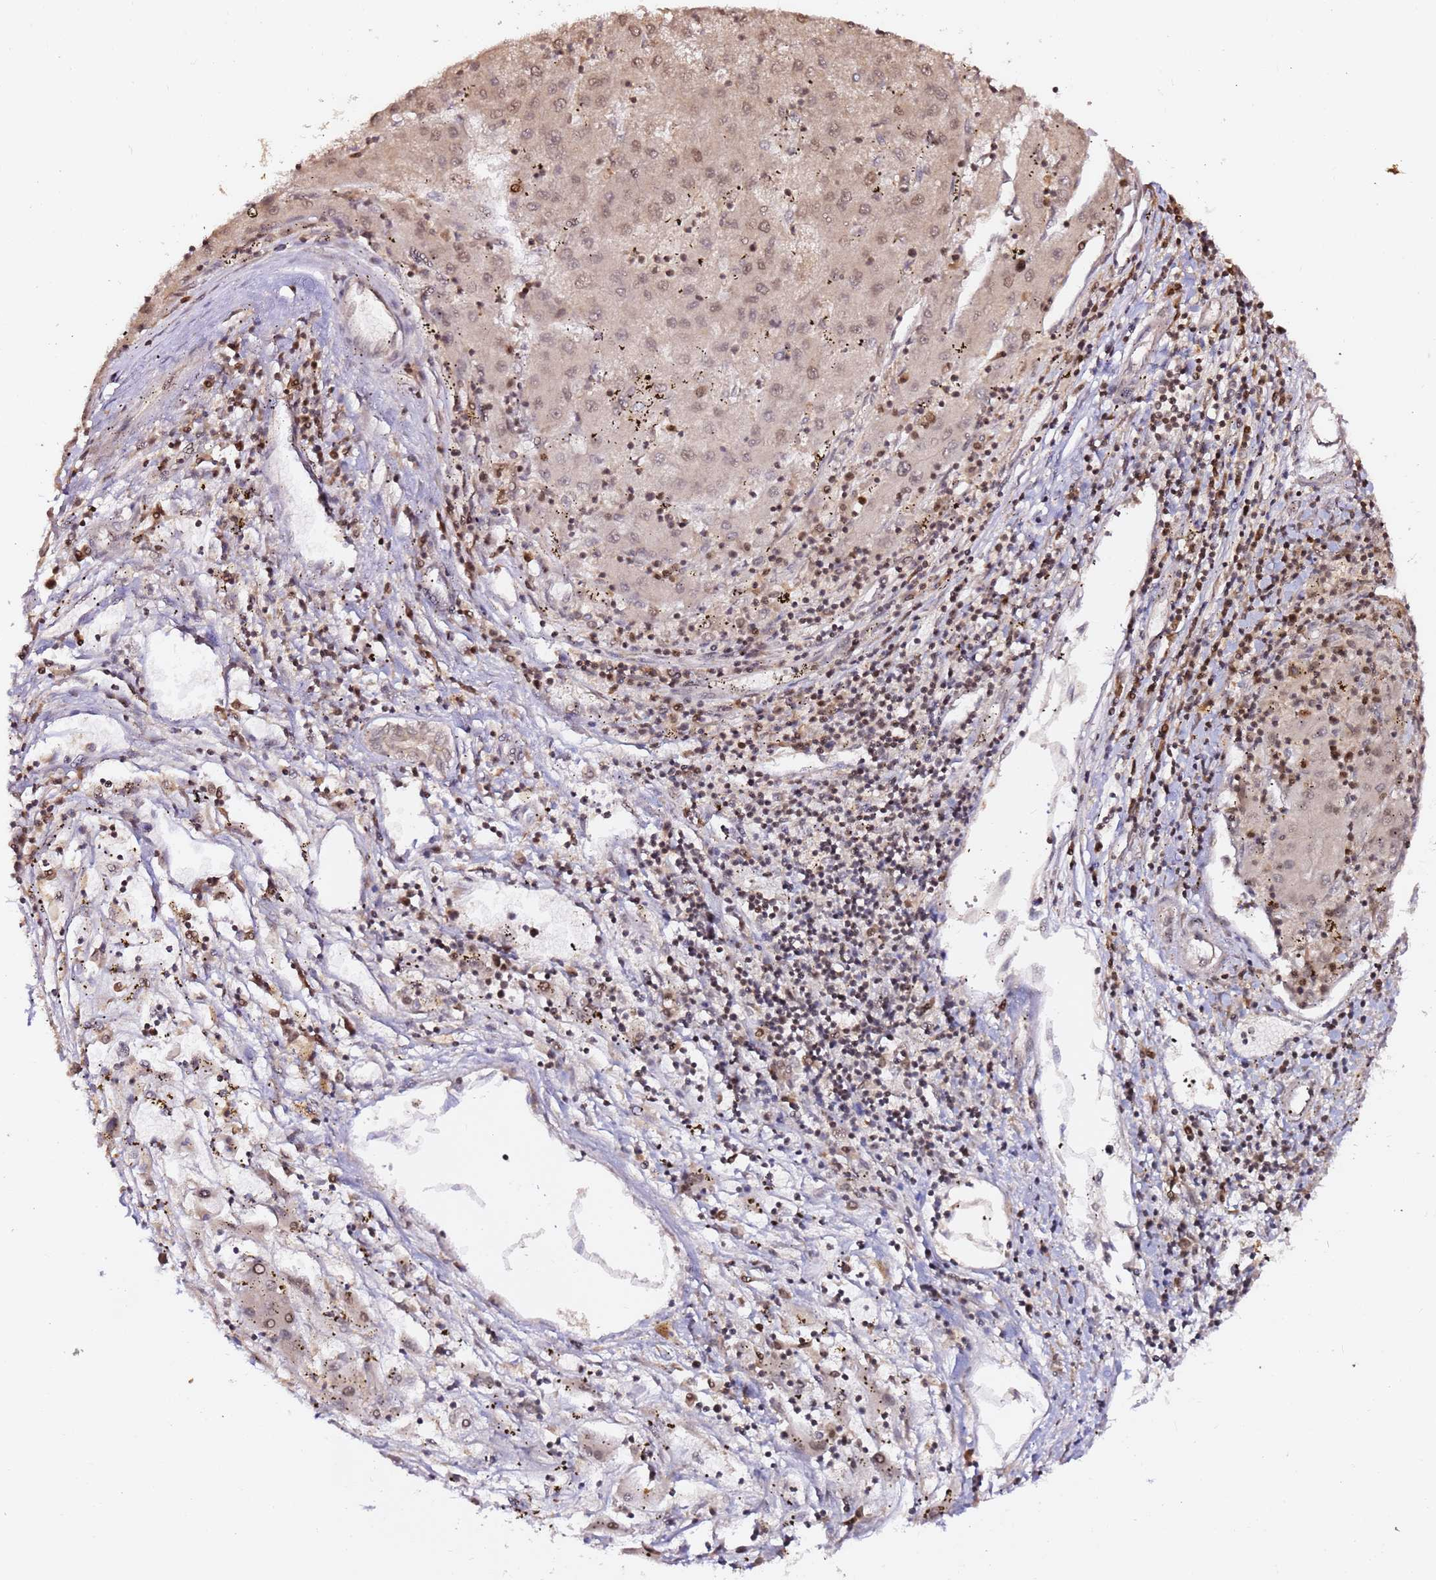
{"staining": {"intensity": "weak", "quantity": ">75%", "location": "nuclear"}, "tissue": "liver cancer", "cell_type": "Tumor cells", "image_type": "cancer", "snomed": [{"axis": "morphology", "description": "Carcinoma, Hepatocellular, NOS"}, {"axis": "topography", "description": "Liver"}], "caption": "Immunohistochemistry micrograph of neoplastic tissue: liver cancer stained using immunohistochemistry exhibits low levels of weak protein expression localized specifically in the nuclear of tumor cells, appearing as a nuclear brown color.", "gene": "OR5V1", "patient": {"sex": "male", "age": 72}}